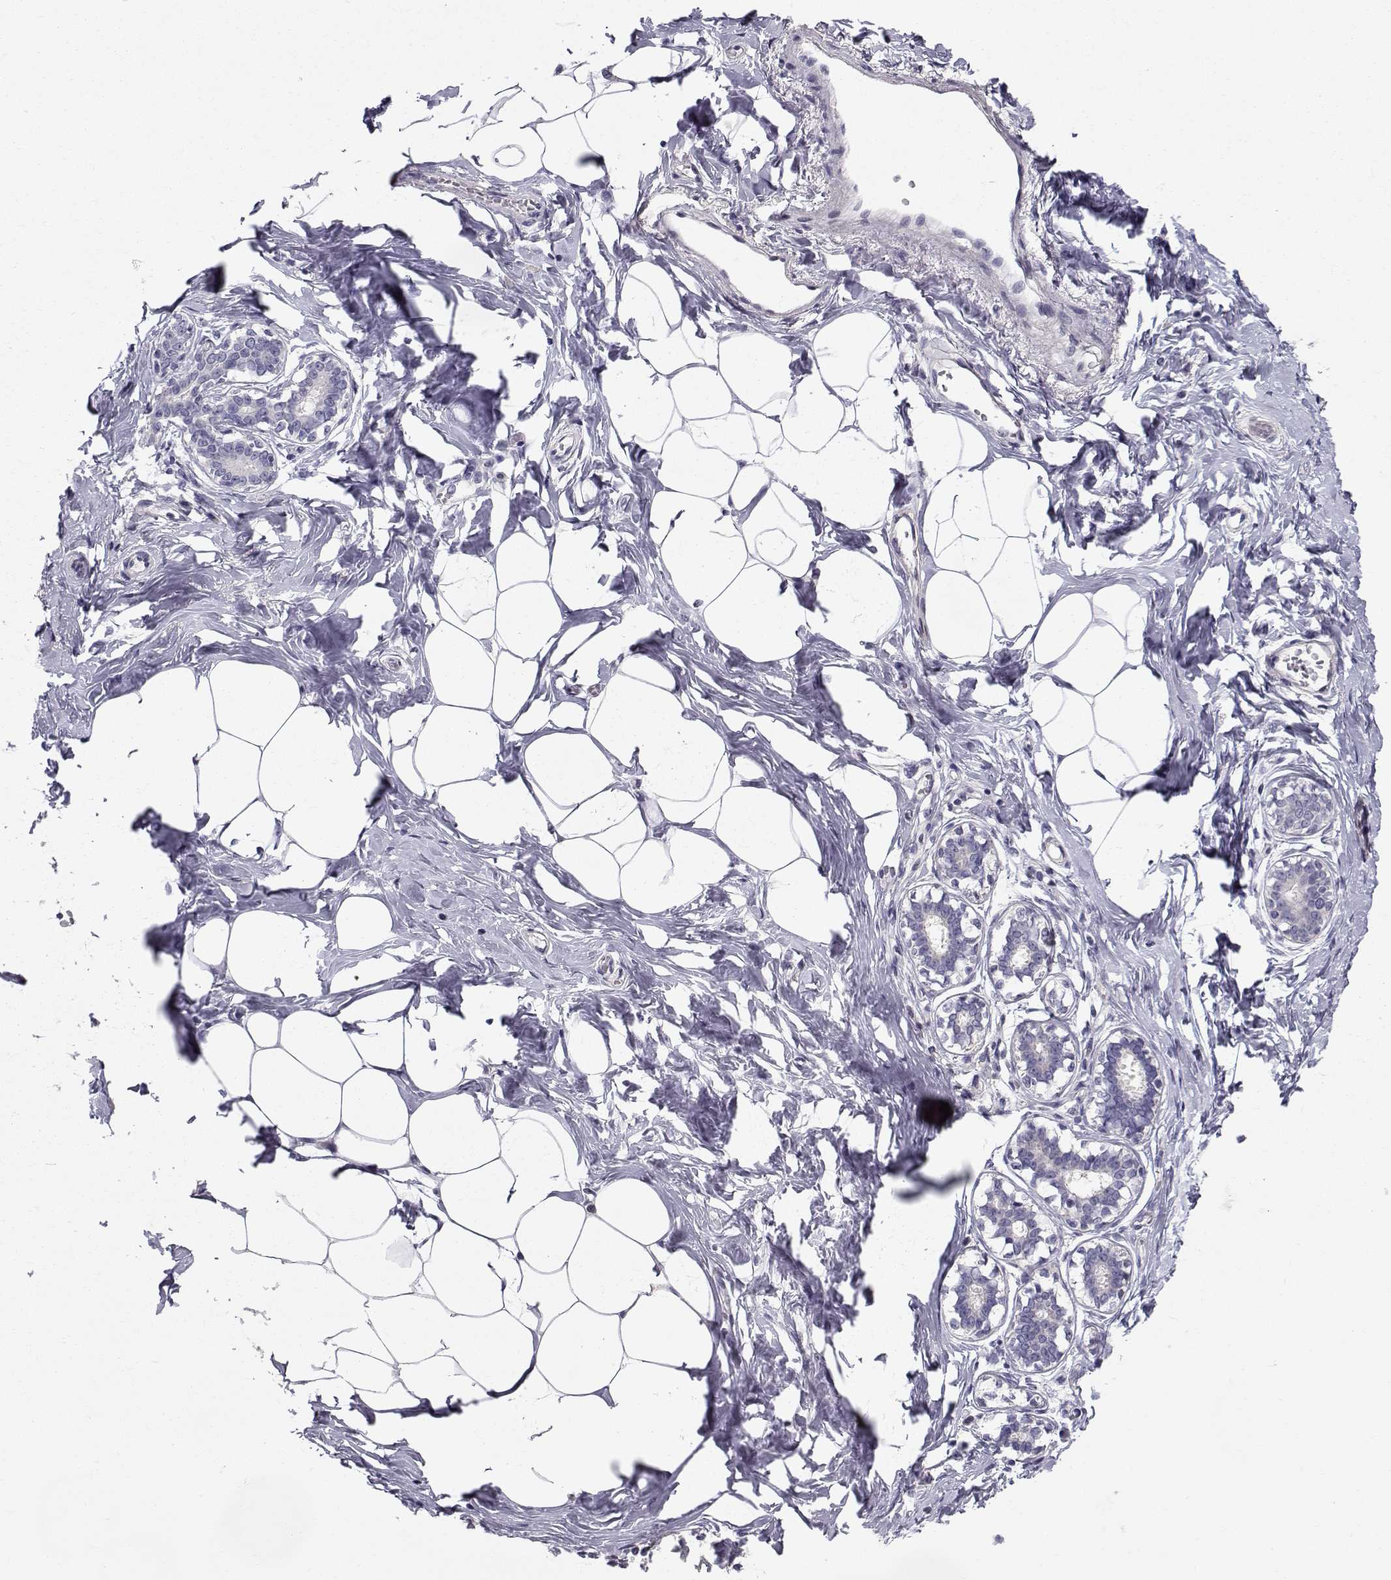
{"staining": {"intensity": "negative", "quantity": "none", "location": "none"}, "tissue": "breast", "cell_type": "Adipocytes", "image_type": "normal", "snomed": [{"axis": "morphology", "description": "Normal tissue, NOS"}, {"axis": "morphology", "description": "Lobular carcinoma, in situ"}, {"axis": "topography", "description": "Breast"}], "caption": "A micrograph of breast stained for a protein exhibits no brown staining in adipocytes.", "gene": "HSP90AB1", "patient": {"sex": "female", "age": 35}}